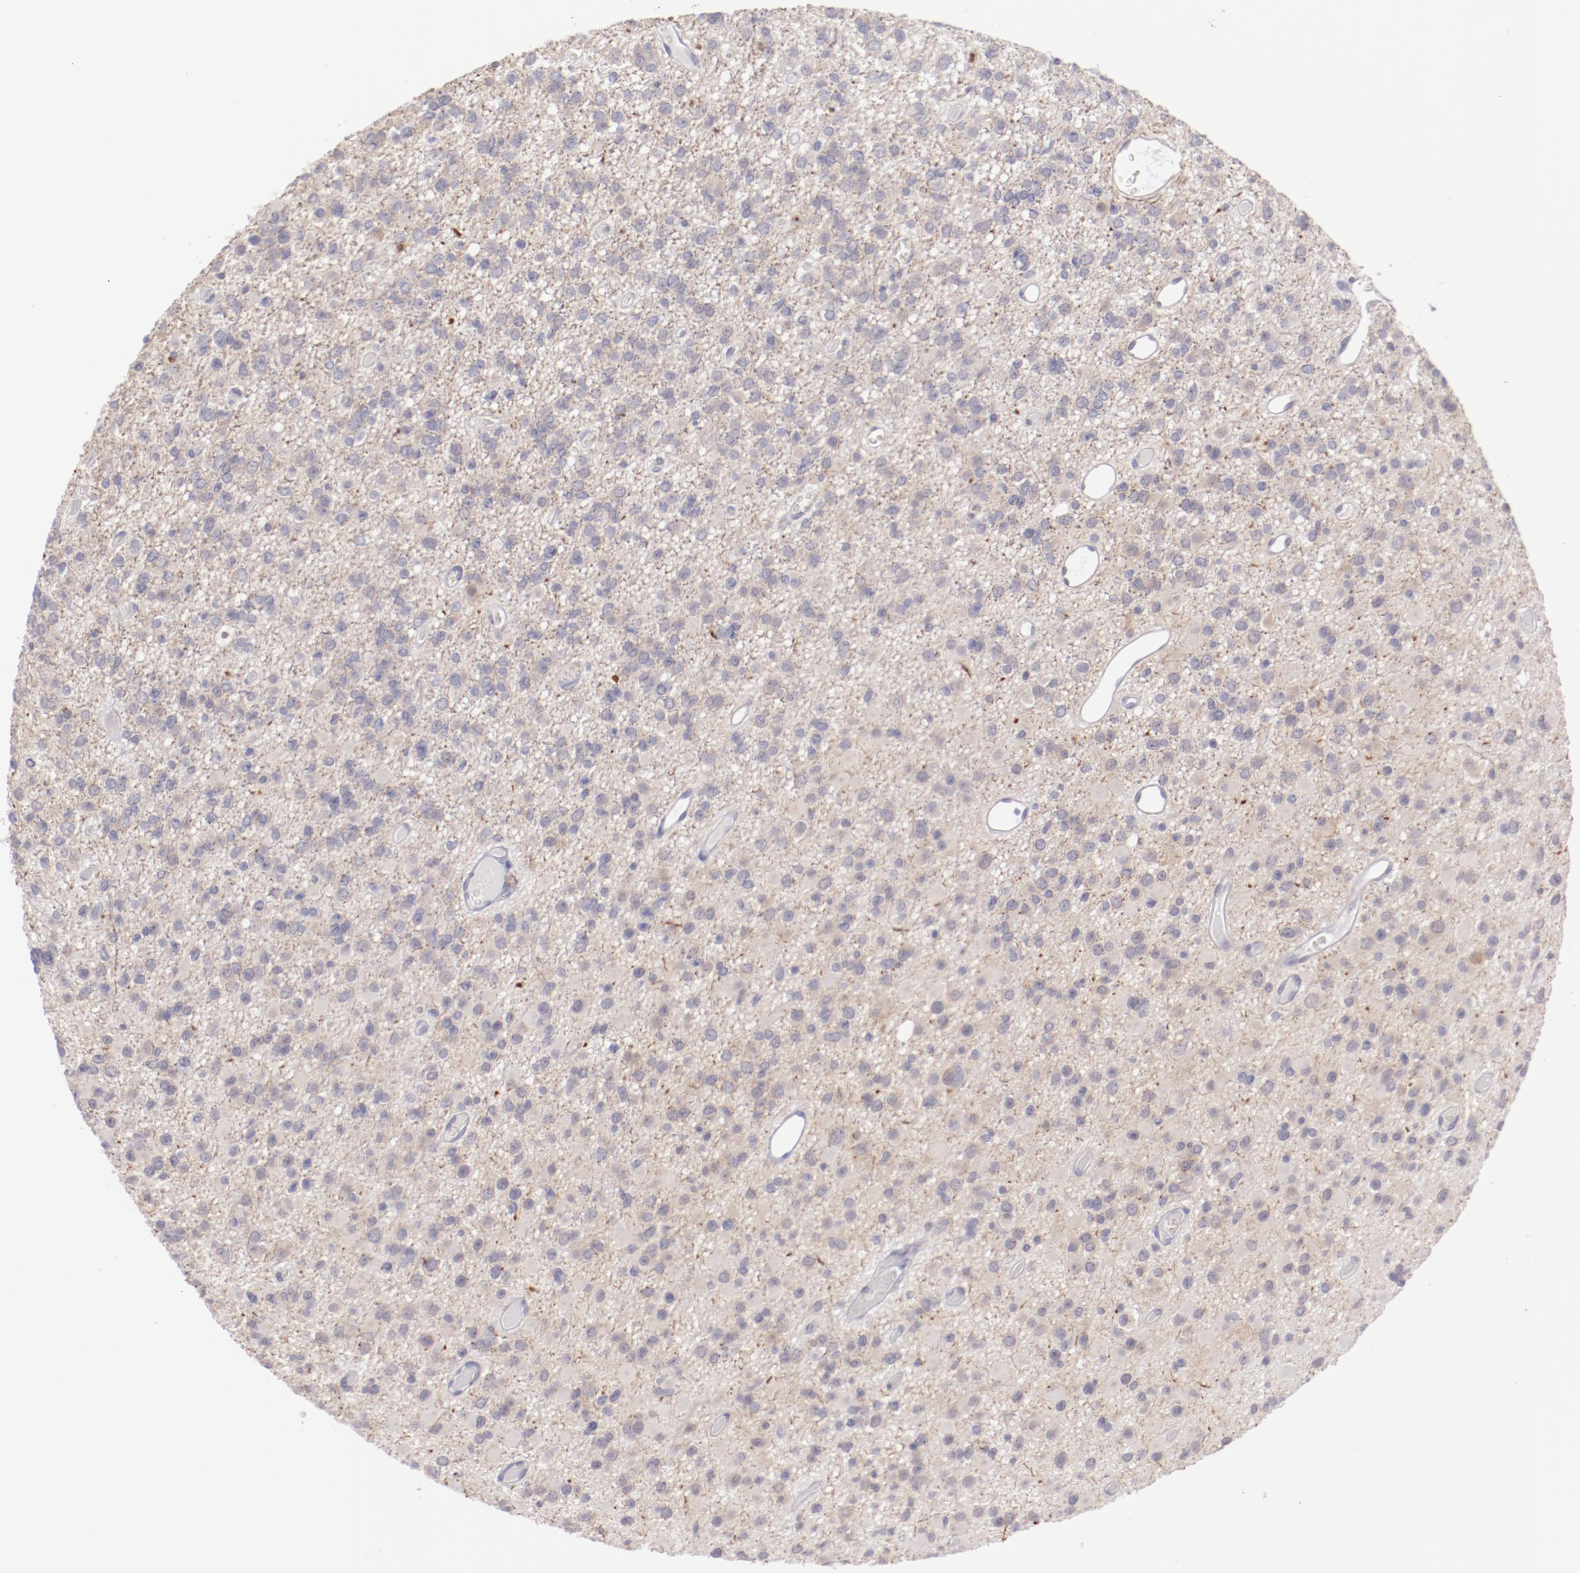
{"staining": {"intensity": "negative", "quantity": "none", "location": "none"}, "tissue": "glioma", "cell_type": "Tumor cells", "image_type": "cancer", "snomed": [{"axis": "morphology", "description": "Glioma, malignant, Low grade"}, {"axis": "topography", "description": "Brain"}], "caption": "Protein analysis of malignant low-grade glioma demonstrates no significant positivity in tumor cells.", "gene": "TRAF3", "patient": {"sex": "male", "age": 42}}